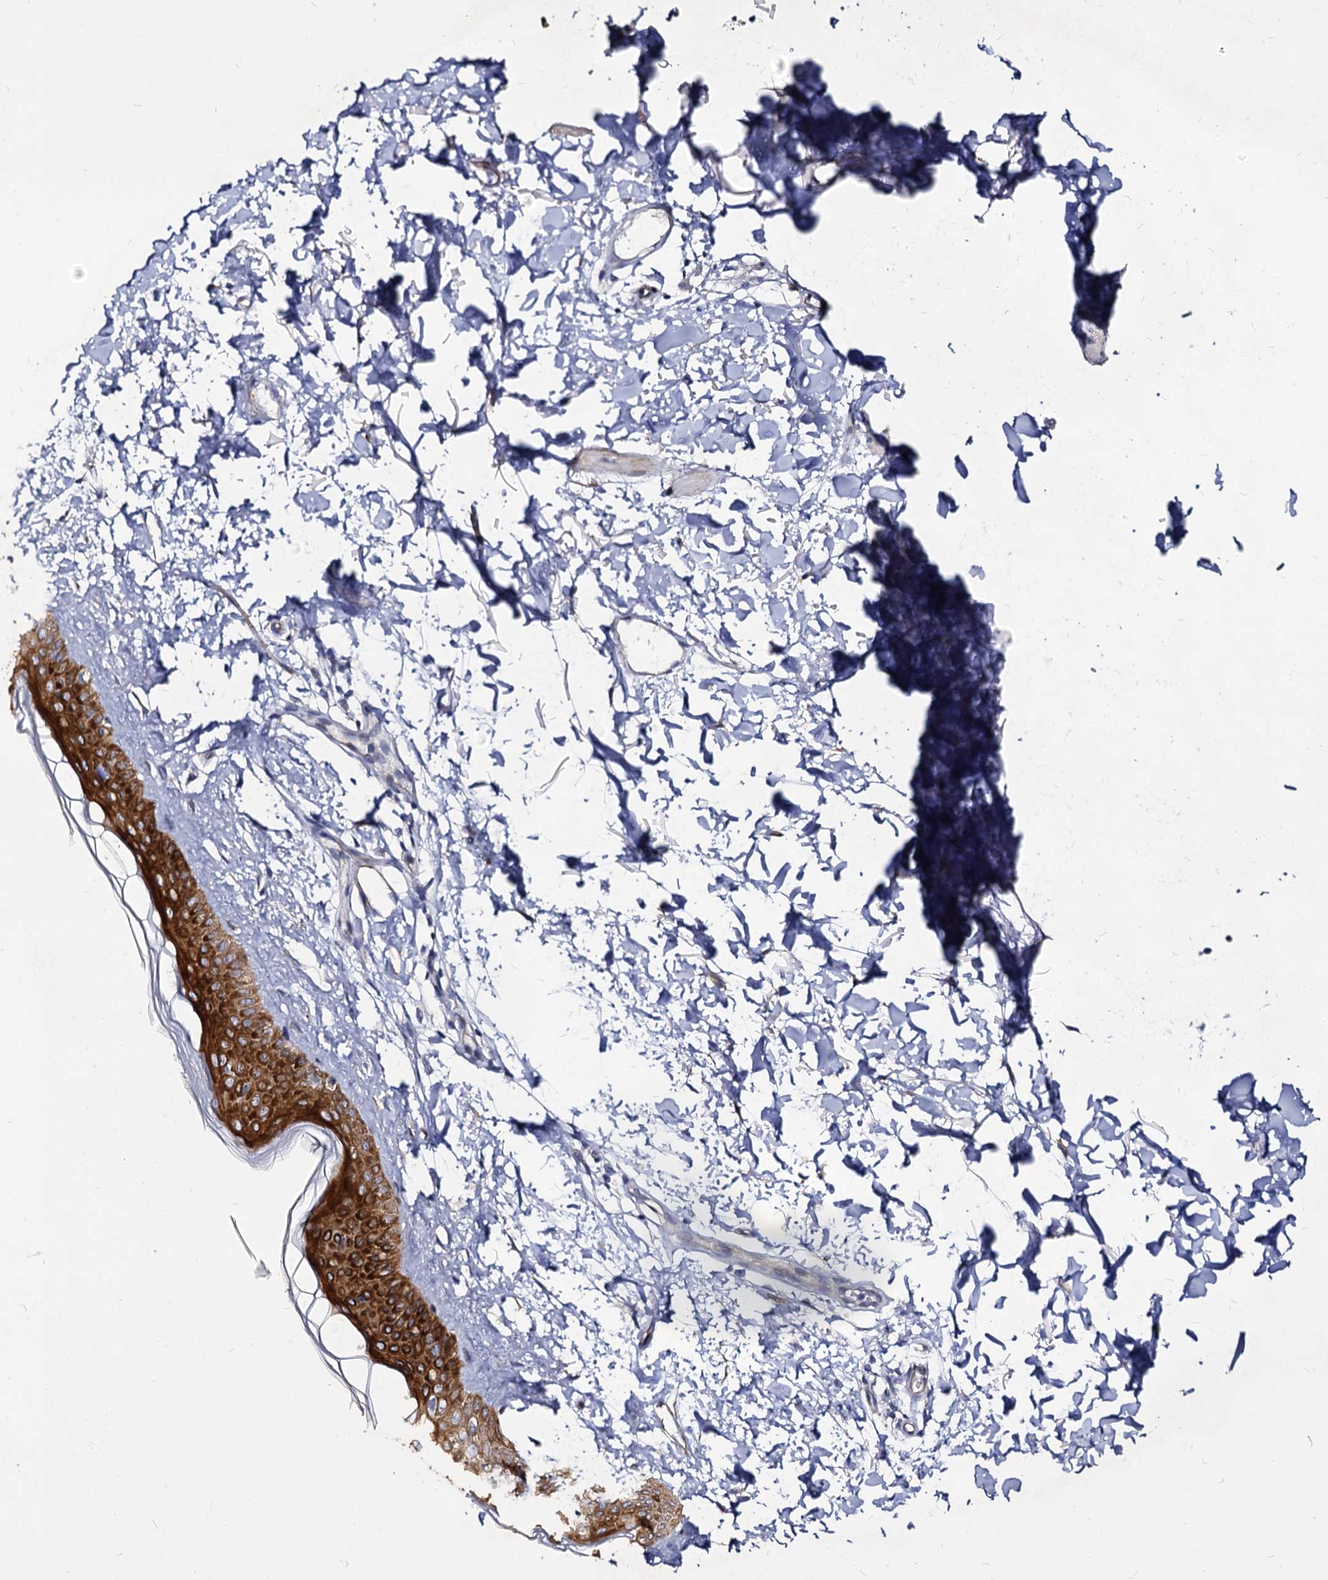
{"staining": {"intensity": "negative", "quantity": "none", "location": "none"}, "tissue": "skin", "cell_type": "Fibroblasts", "image_type": "normal", "snomed": [{"axis": "morphology", "description": "Normal tissue, NOS"}, {"axis": "topography", "description": "Skin"}], "caption": "Immunohistochemical staining of benign skin displays no significant positivity in fibroblasts. (DAB (3,3'-diaminobenzidine) immunohistochemistry visualized using brightfield microscopy, high magnification).", "gene": "CBFB", "patient": {"sex": "female", "age": 58}}